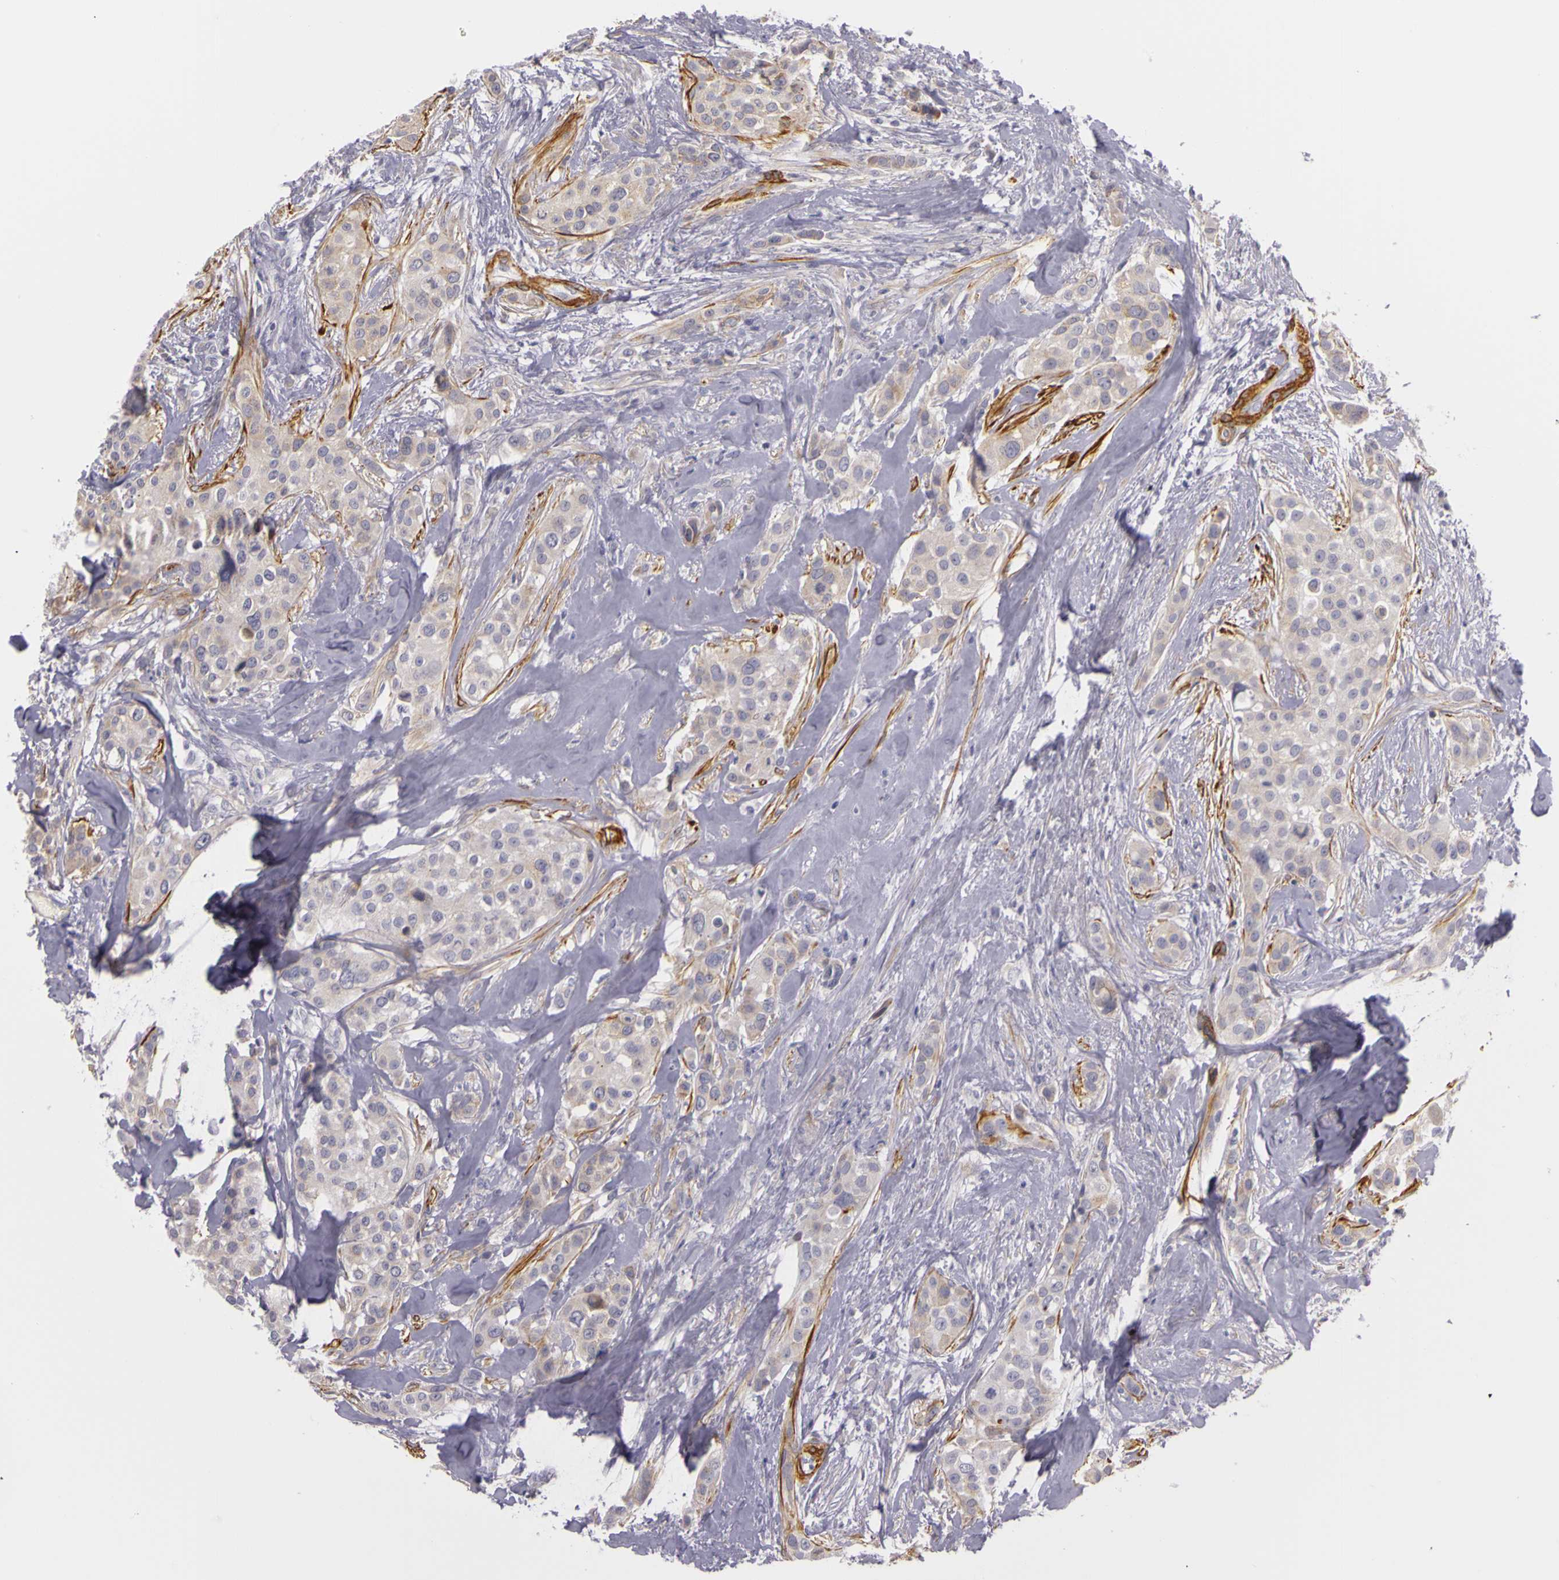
{"staining": {"intensity": "weak", "quantity": ">75%", "location": "cytoplasmic/membranous"}, "tissue": "breast cancer", "cell_type": "Tumor cells", "image_type": "cancer", "snomed": [{"axis": "morphology", "description": "Duct carcinoma"}, {"axis": "topography", "description": "Breast"}], "caption": "DAB immunohistochemical staining of human intraductal carcinoma (breast) shows weak cytoplasmic/membranous protein expression in about >75% of tumor cells.", "gene": "CNTN2", "patient": {"sex": "female", "age": 45}}